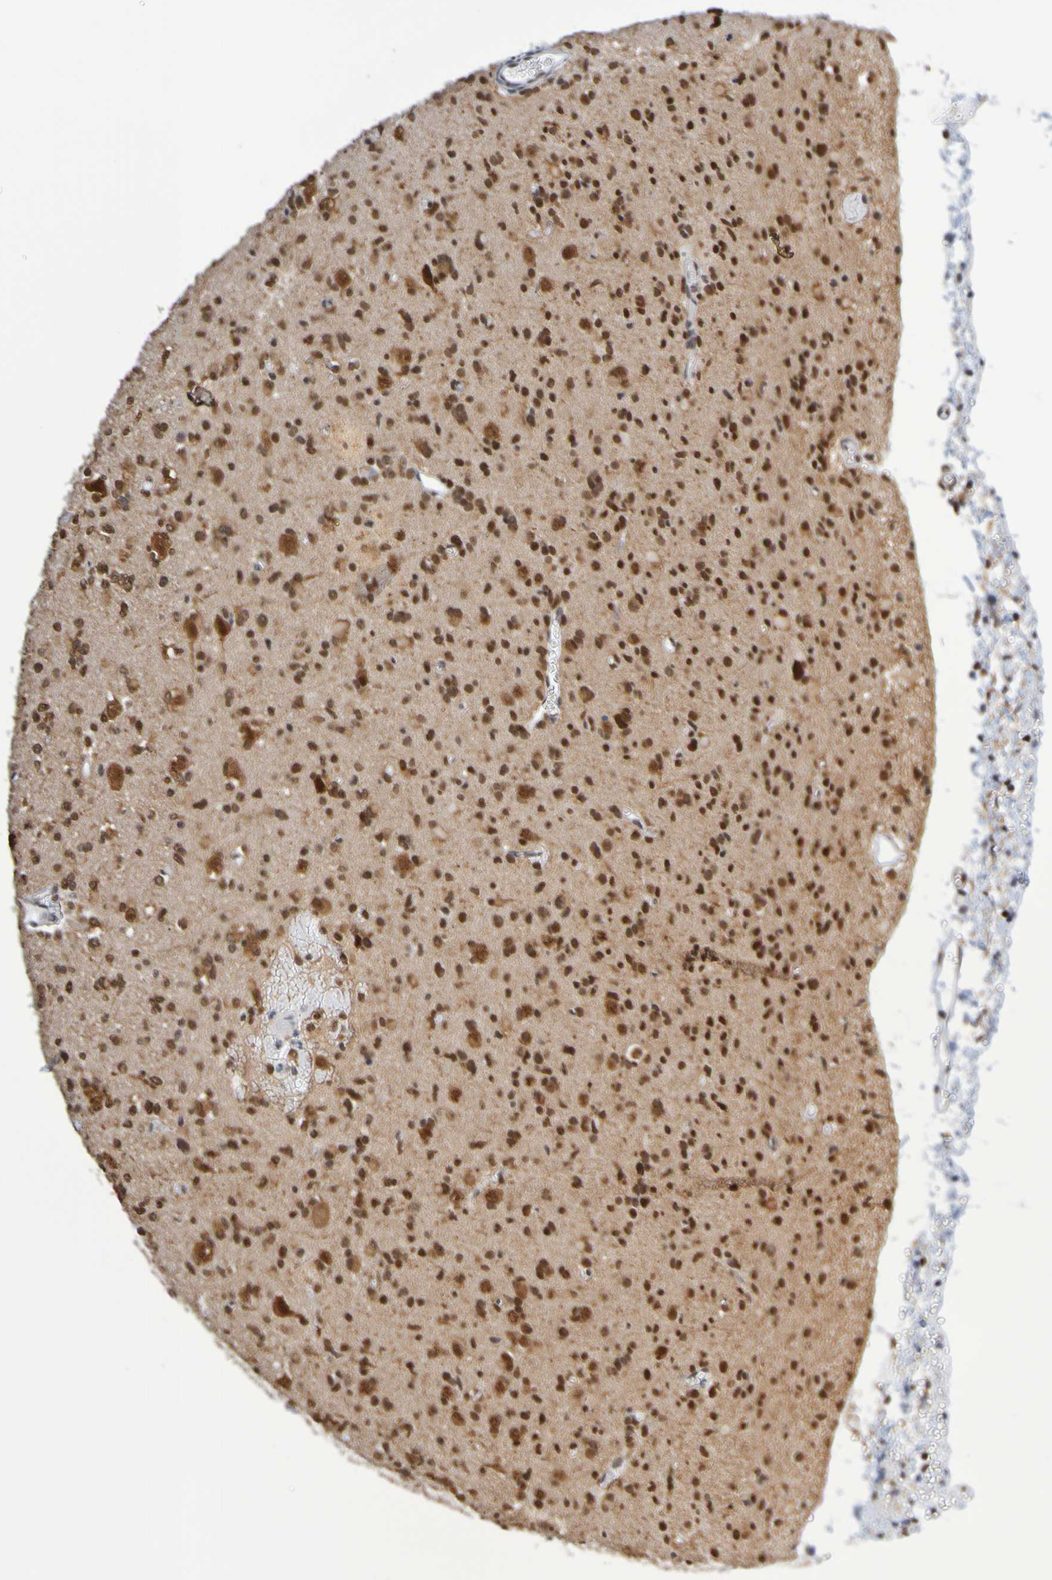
{"staining": {"intensity": "strong", "quantity": ">75%", "location": "nuclear"}, "tissue": "glioma", "cell_type": "Tumor cells", "image_type": "cancer", "snomed": [{"axis": "morphology", "description": "Glioma, malignant, Low grade"}, {"axis": "topography", "description": "Brain"}], "caption": "Immunohistochemistry photomicrograph of neoplastic tissue: human glioma stained using IHC shows high levels of strong protein expression localized specifically in the nuclear of tumor cells, appearing as a nuclear brown color.", "gene": "HDAC2", "patient": {"sex": "female", "age": 22}}